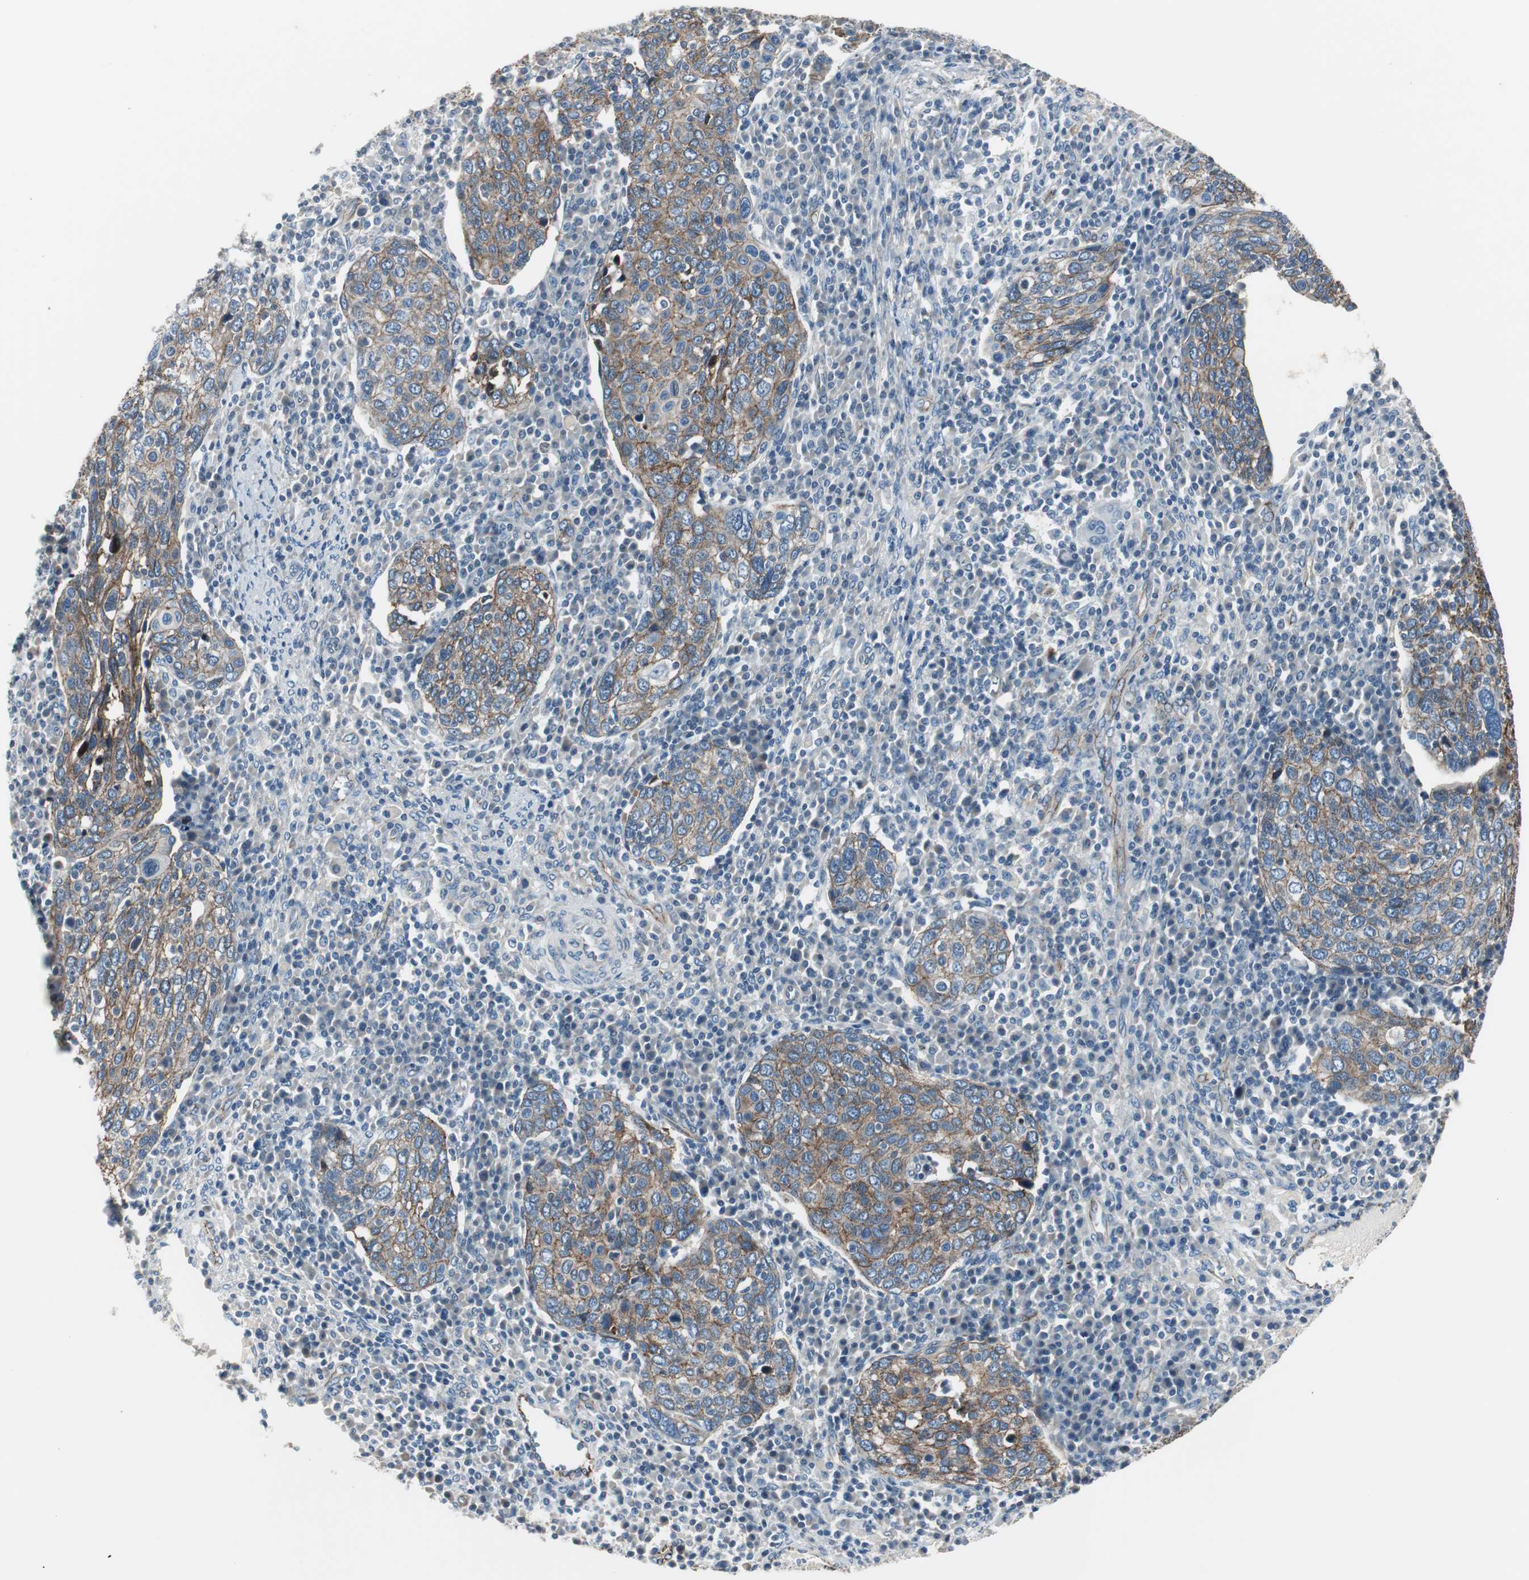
{"staining": {"intensity": "moderate", "quantity": ">75%", "location": "cytoplasmic/membranous"}, "tissue": "cervical cancer", "cell_type": "Tumor cells", "image_type": "cancer", "snomed": [{"axis": "morphology", "description": "Squamous cell carcinoma, NOS"}, {"axis": "topography", "description": "Cervix"}], "caption": "Immunohistochemistry (IHC) micrograph of cervical cancer (squamous cell carcinoma) stained for a protein (brown), which exhibits medium levels of moderate cytoplasmic/membranous staining in about >75% of tumor cells.", "gene": "STXBP4", "patient": {"sex": "female", "age": 40}}